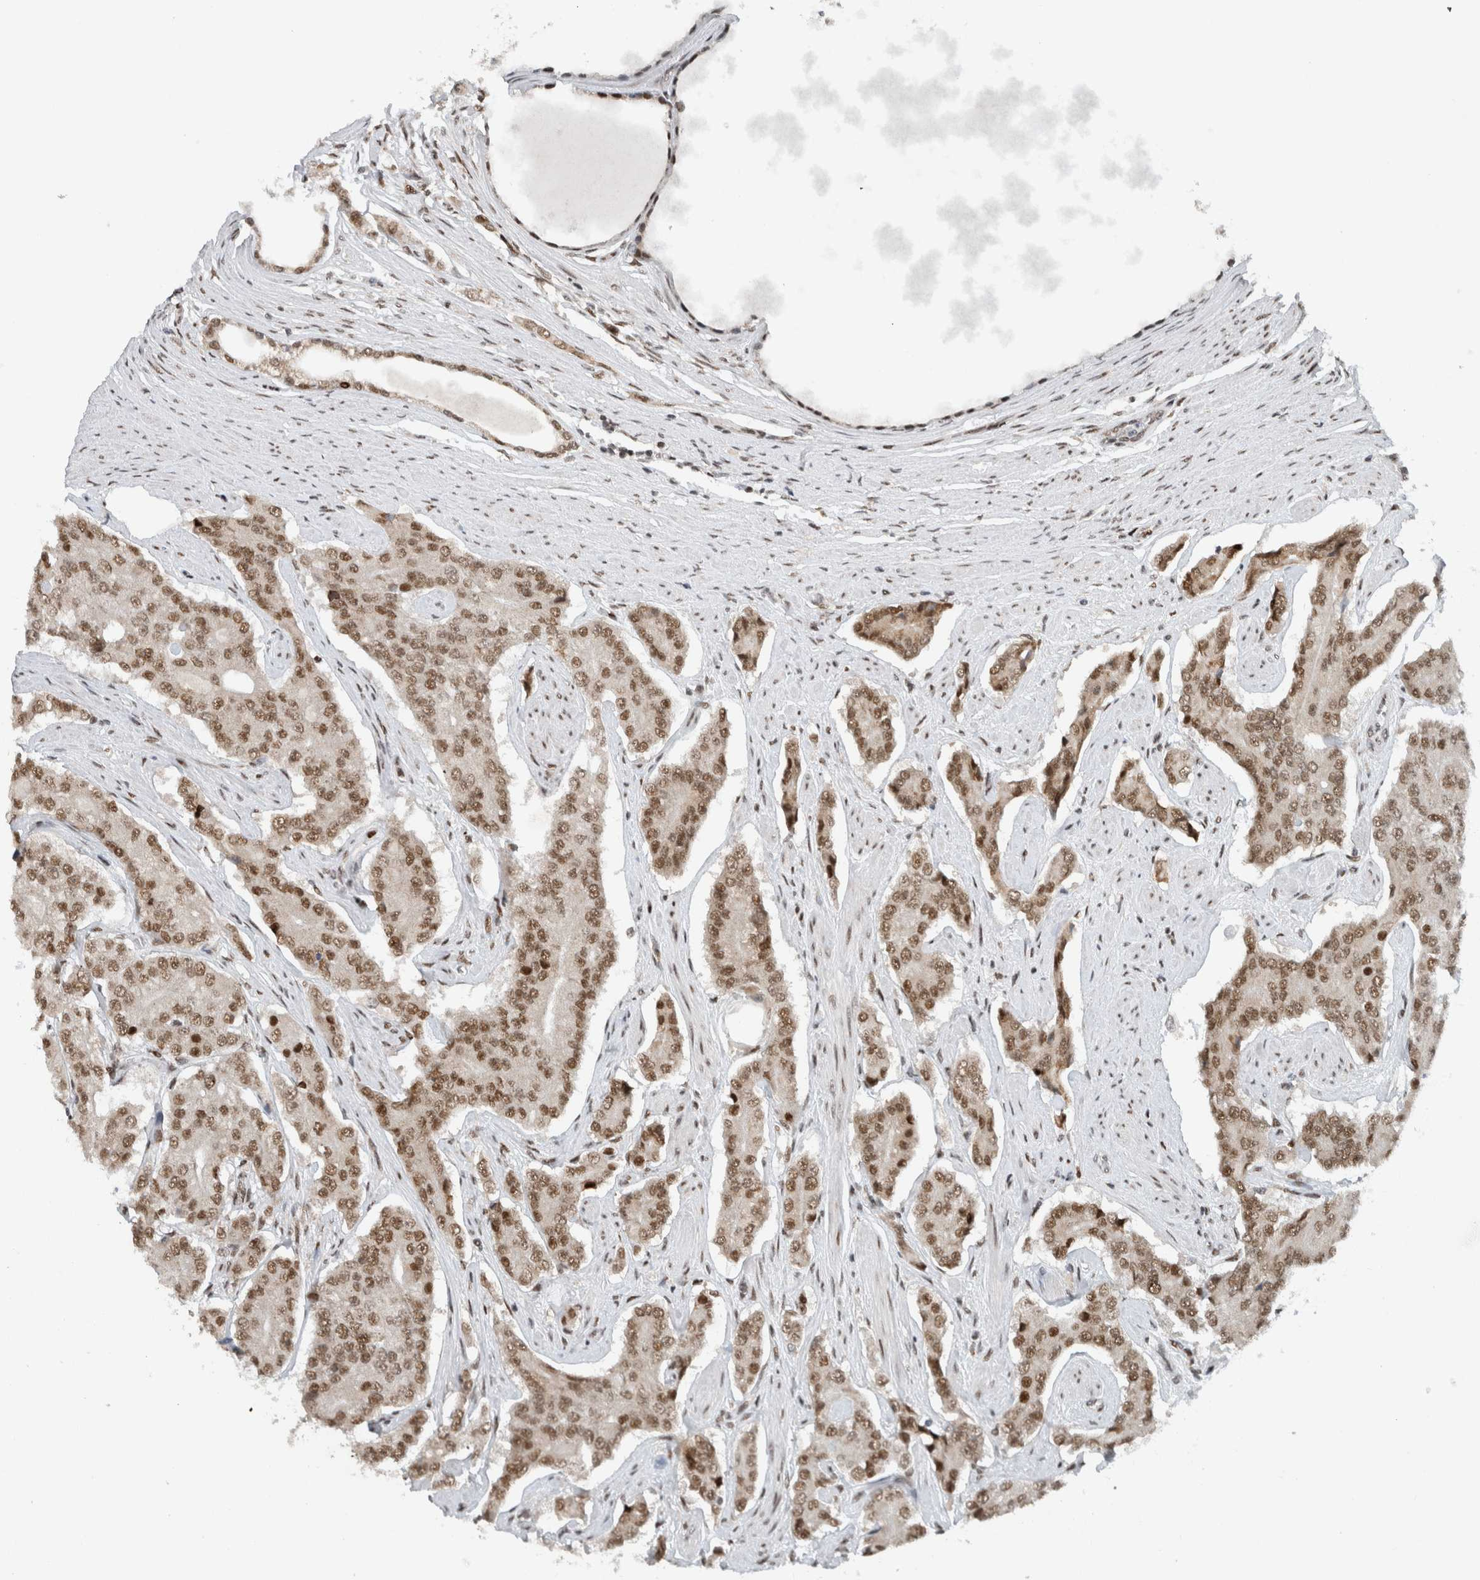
{"staining": {"intensity": "moderate", "quantity": ">75%", "location": "nuclear"}, "tissue": "prostate cancer", "cell_type": "Tumor cells", "image_type": "cancer", "snomed": [{"axis": "morphology", "description": "Adenocarcinoma, High grade"}, {"axis": "topography", "description": "Prostate"}], "caption": "Protein positivity by IHC displays moderate nuclear staining in approximately >75% of tumor cells in high-grade adenocarcinoma (prostate).", "gene": "HNRNPR", "patient": {"sex": "male", "age": 71}}